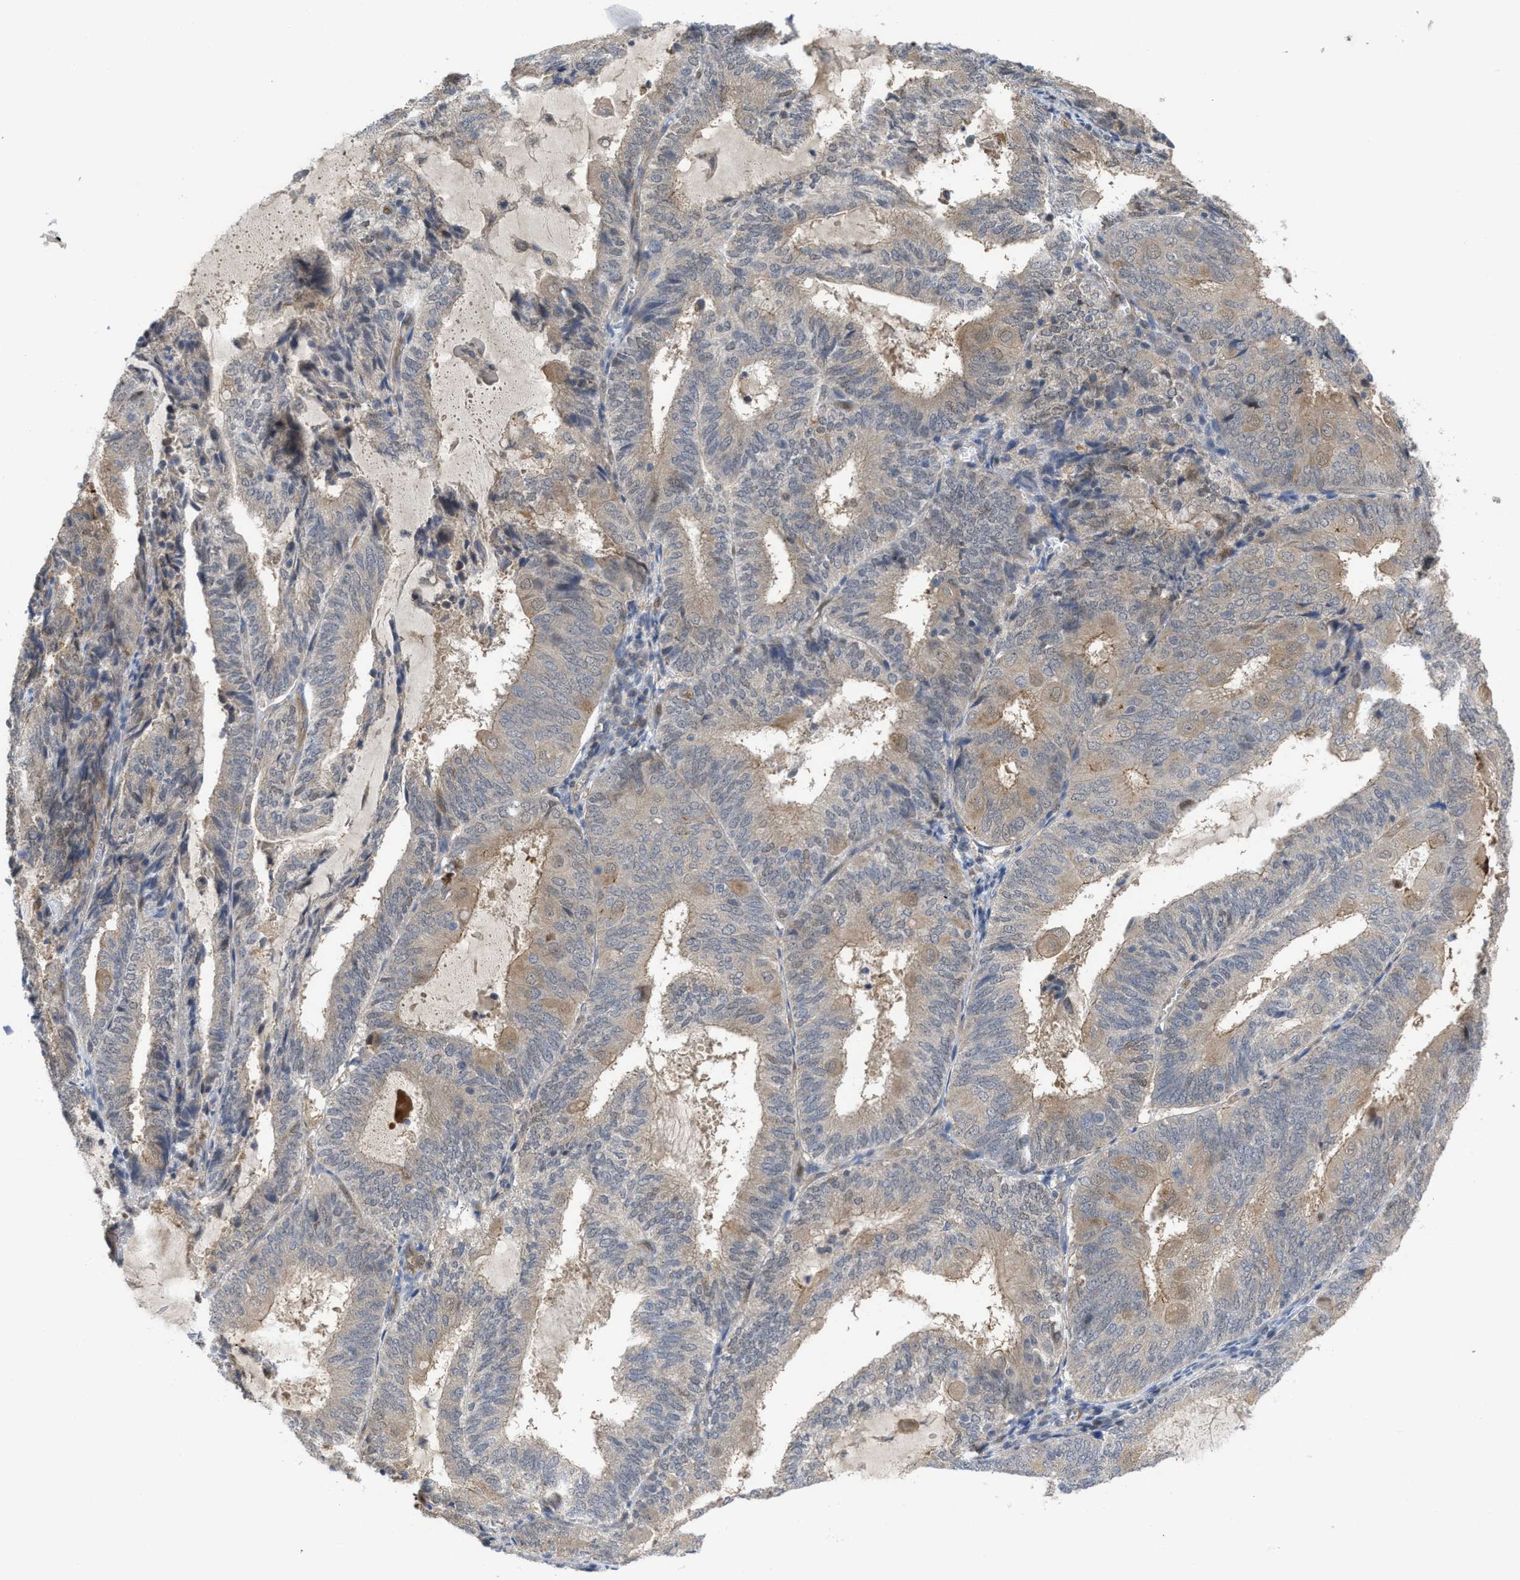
{"staining": {"intensity": "moderate", "quantity": "<25%", "location": "cytoplasmic/membranous"}, "tissue": "endometrial cancer", "cell_type": "Tumor cells", "image_type": "cancer", "snomed": [{"axis": "morphology", "description": "Adenocarcinoma, NOS"}, {"axis": "topography", "description": "Endometrium"}], "caption": "Protein positivity by immunohistochemistry reveals moderate cytoplasmic/membranous expression in about <25% of tumor cells in endometrial cancer. Using DAB (3,3'-diaminobenzidine) (brown) and hematoxylin (blue) stains, captured at high magnification using brightfield microscopy.", "gene": "LDAF1", "patient": {"sex": "female", "age": 81}}